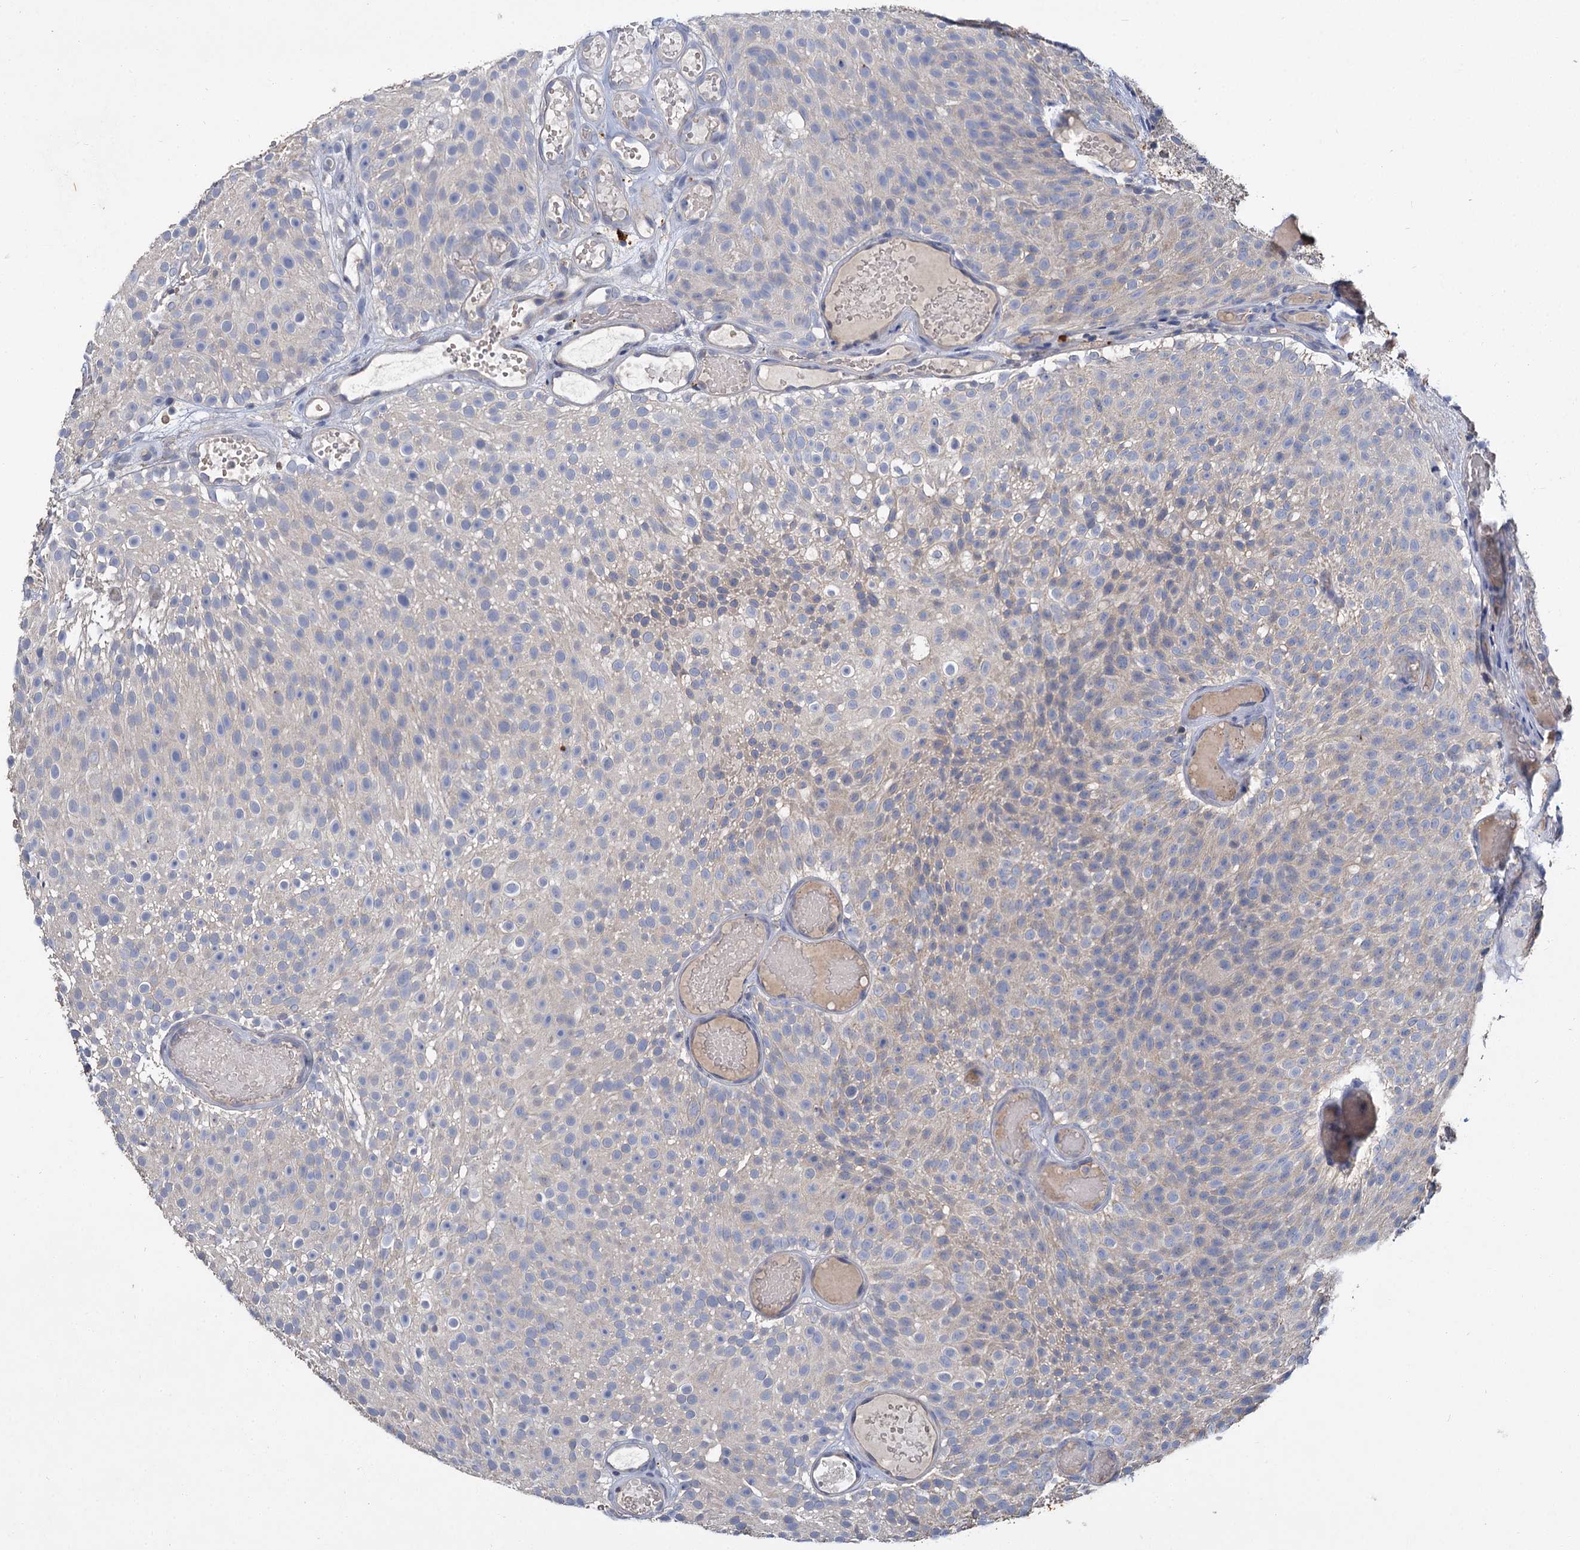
{"staining": {"intensity": "weak", "quantity": "<25%", "location": "cytoplasmic/membranous"}, "tissue": "urothelial cancer", "cell_type": "Tumor cells", "image_type": "cancer", "snomed": [{"axis": "morphology", "description": "Urothelial carcinoma, Low grade"}, {"axis": "topography", "description": "Urinary bladder"}], "caption": "Immunohistochemistry micrograph of human low-grade urothelial carcinoma stained for a protein (brown), which displays no staining in tumor cells.", "gene": "ATP9A", "patient": {"sex": "male", "age": 78}}